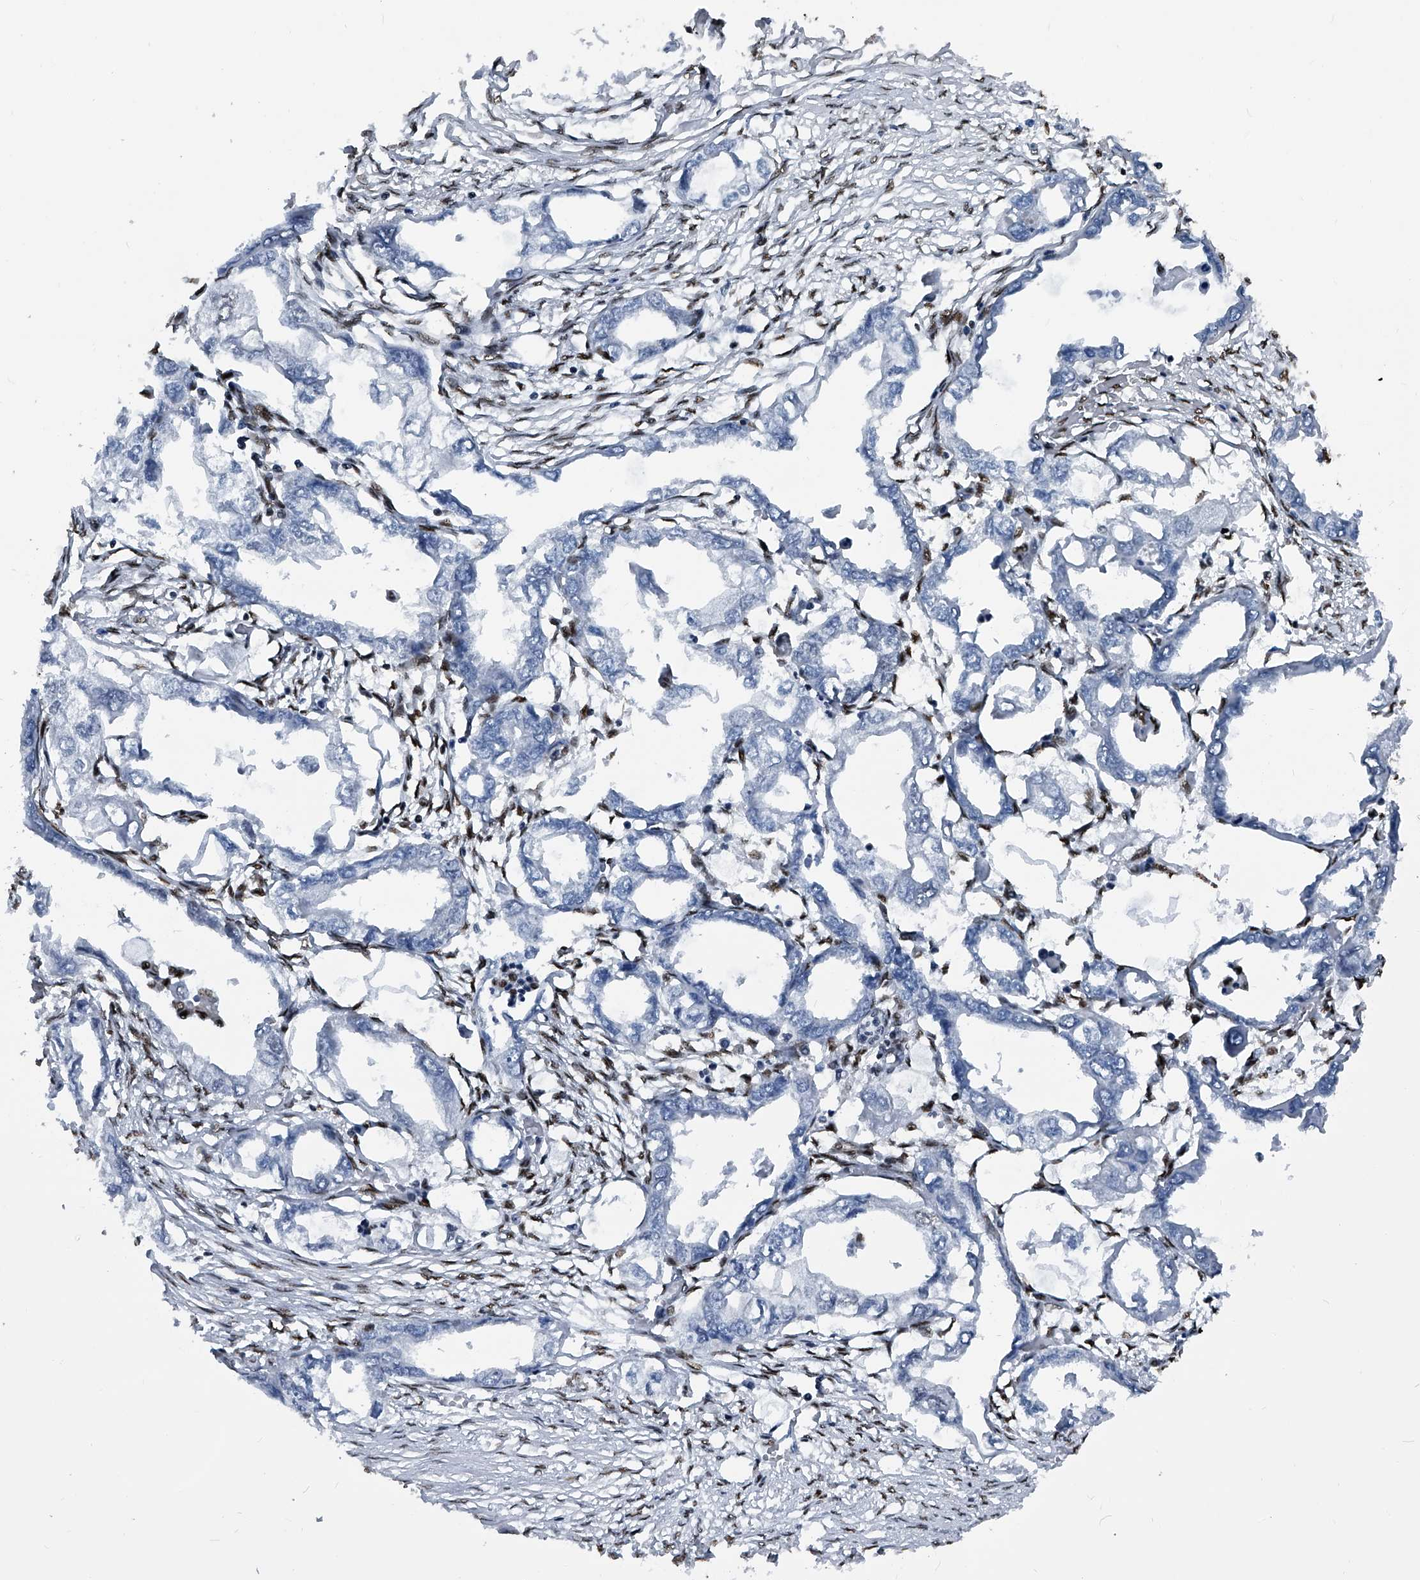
{"staining": {"intensity": "negative", "quantity": "none", "location": "none"}, "tissue": "endometrial cancer", "cell_type": "Tumor cells", "image_type": "cancer", "snomed": [{"axis": "morphology", "description": "Adenocarcinoma, NOS"}, {"axis": "morphology", "description": "Adenocarcinoma, metastatic, NOS"}, {"axis": "topography", "description": "Adipose tissue"}, {"axis": "topography", "description": "Endometrium"}], "caption": "A high-resolution photomicrograph shows immunohistochemistry (IHC) staining of endometrial cancer, which shows no significant staining in tumor cells.", "gene": "FKBP5", "patient": {"sex": "female", "age": 67}}